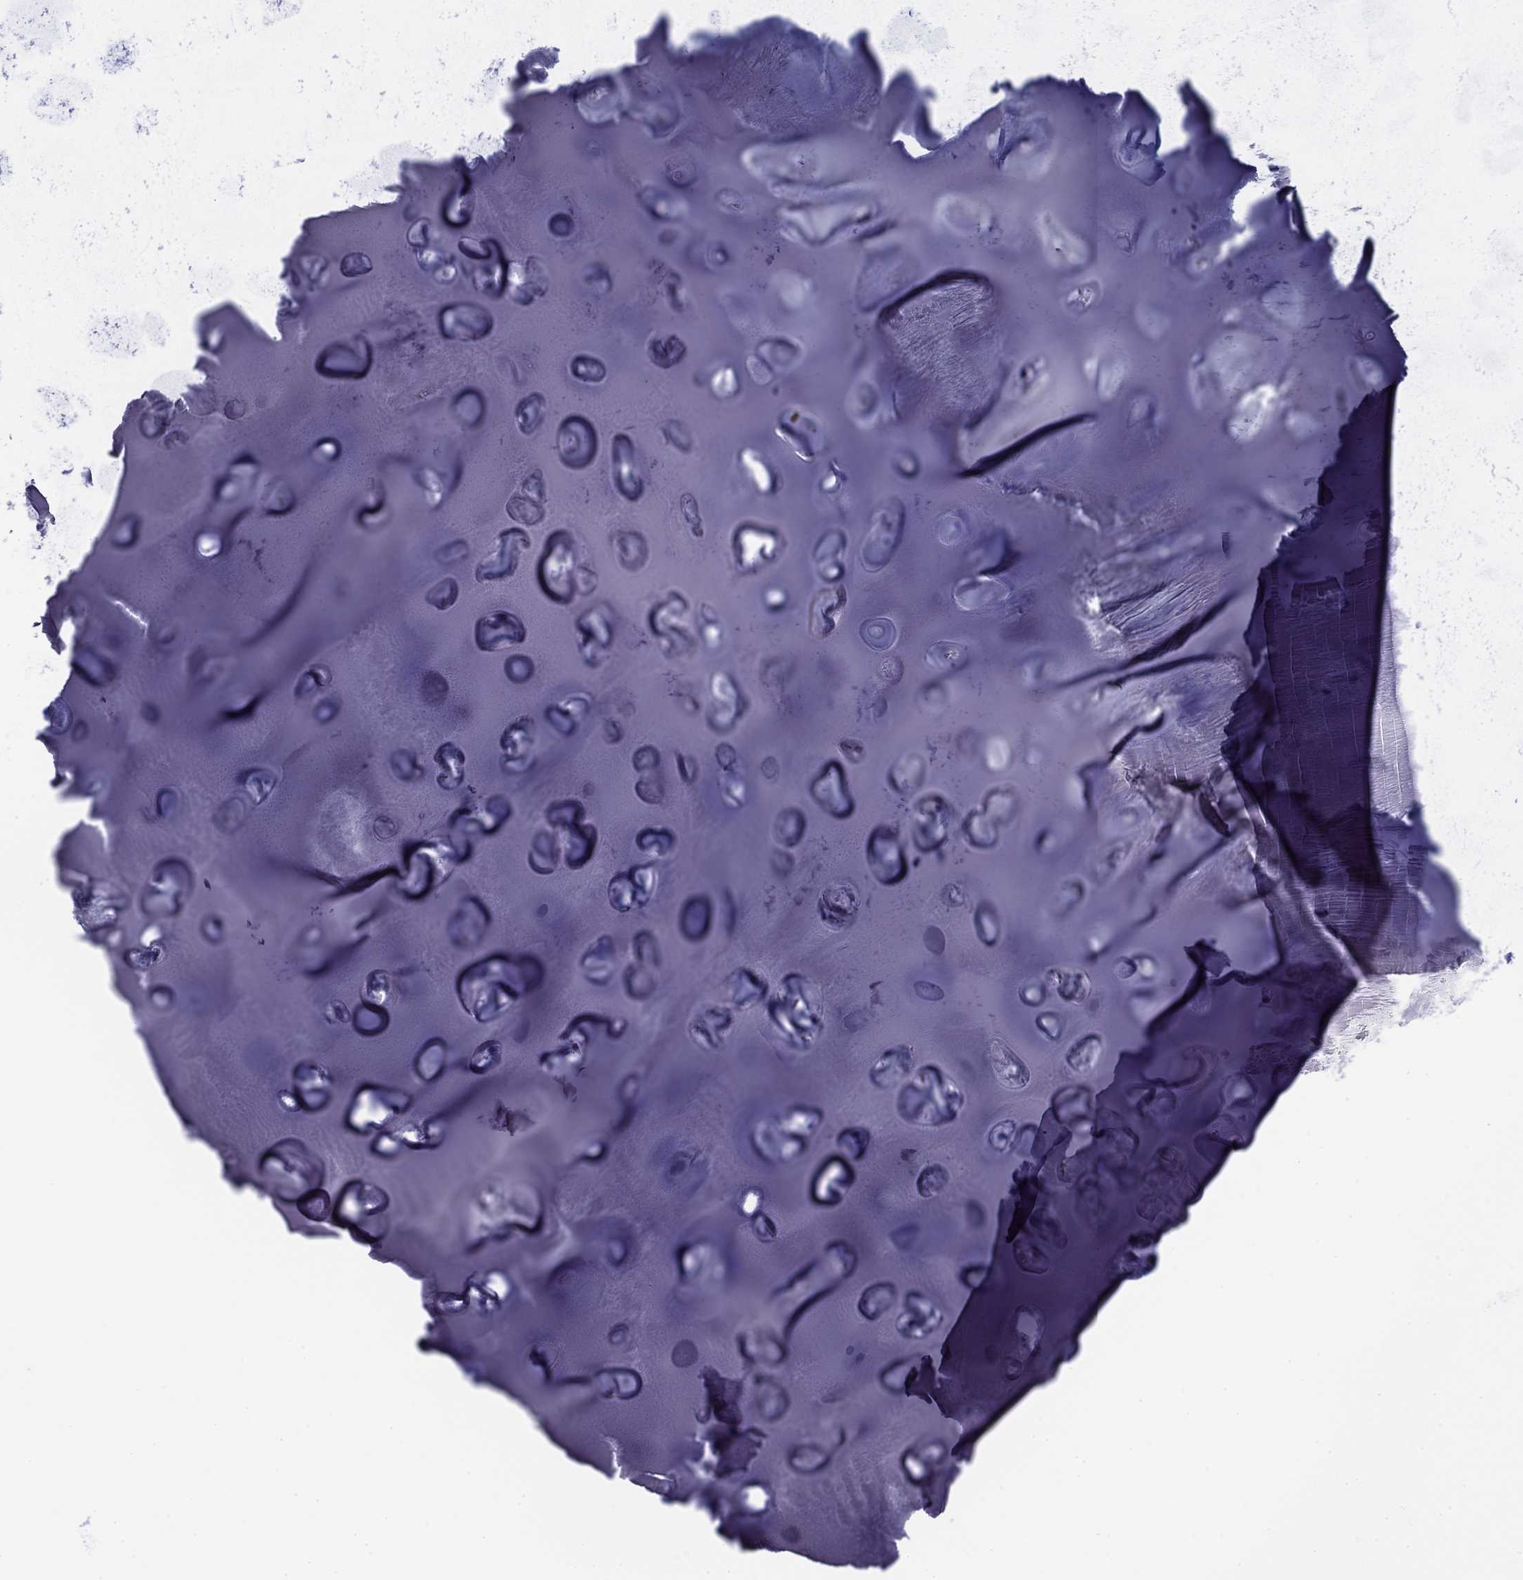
{"staining": {"intensity": "negative", "quantity": "none", "location": "none"}, "tissue": "soft tissue", "cell_type": "Chondrocytes", "image_type": "normal", "snomed": [{"axis": "morphology", "description": "Normal tissue, NOS"}, {"axis": "morphology", "description": "Squamous cell carcinoma, NOS"}, {"axis": "topography", "description": "Cartilage tissue"}, {"axis": "topography", "description": "Lung"}], "caption": "Human soft tissue stained for a protein using immunohistochemistry (IHC) displays no expression in chondrocytes.", "gene": "IKZF3", "patient": {"sex": "male", "age": 66}}